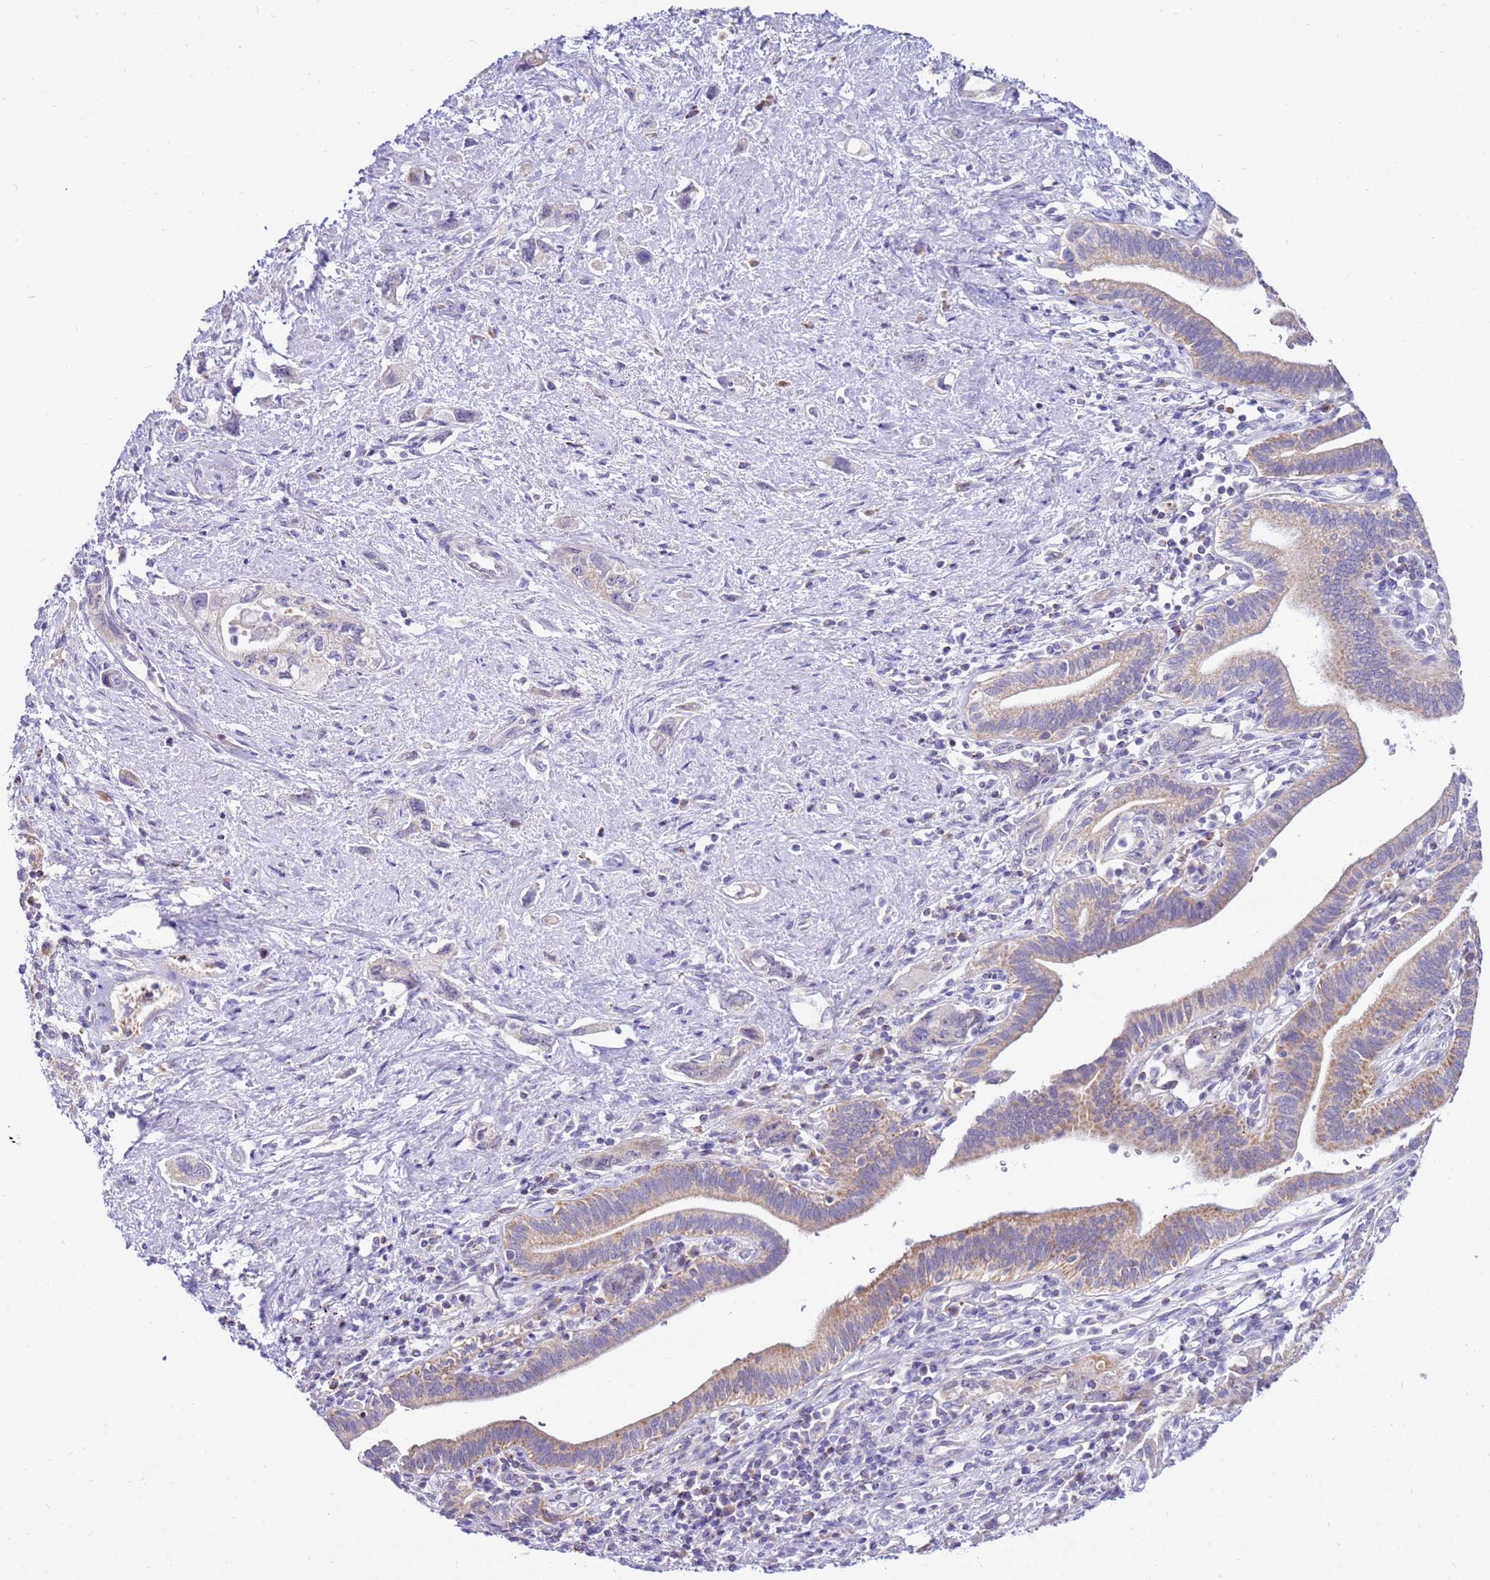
{"staining": {"intensity": "weak", "quantity": "25%-75%", "location": "cytoplasmic/membranous"}, "tissue": "pancreatic cancer", "cell_type": "Tumor cells", "image_type": "cancer", "snomed": [{"axis": "morphology", "description": "Adenocarcinoma, NOS"}, {"axis": "topography", "description": "Pancreas"}], "caption": "A brown stain labels weak cytoplasmic/membranous expression of a protein in pancreatic cancer (adenocarcinoma) tumor cells. The protein of interest is shown in brown color, while the nuclei are stained blue.", "gene": "IGF1R", "patient": {"sex": "female", "age": 73}}